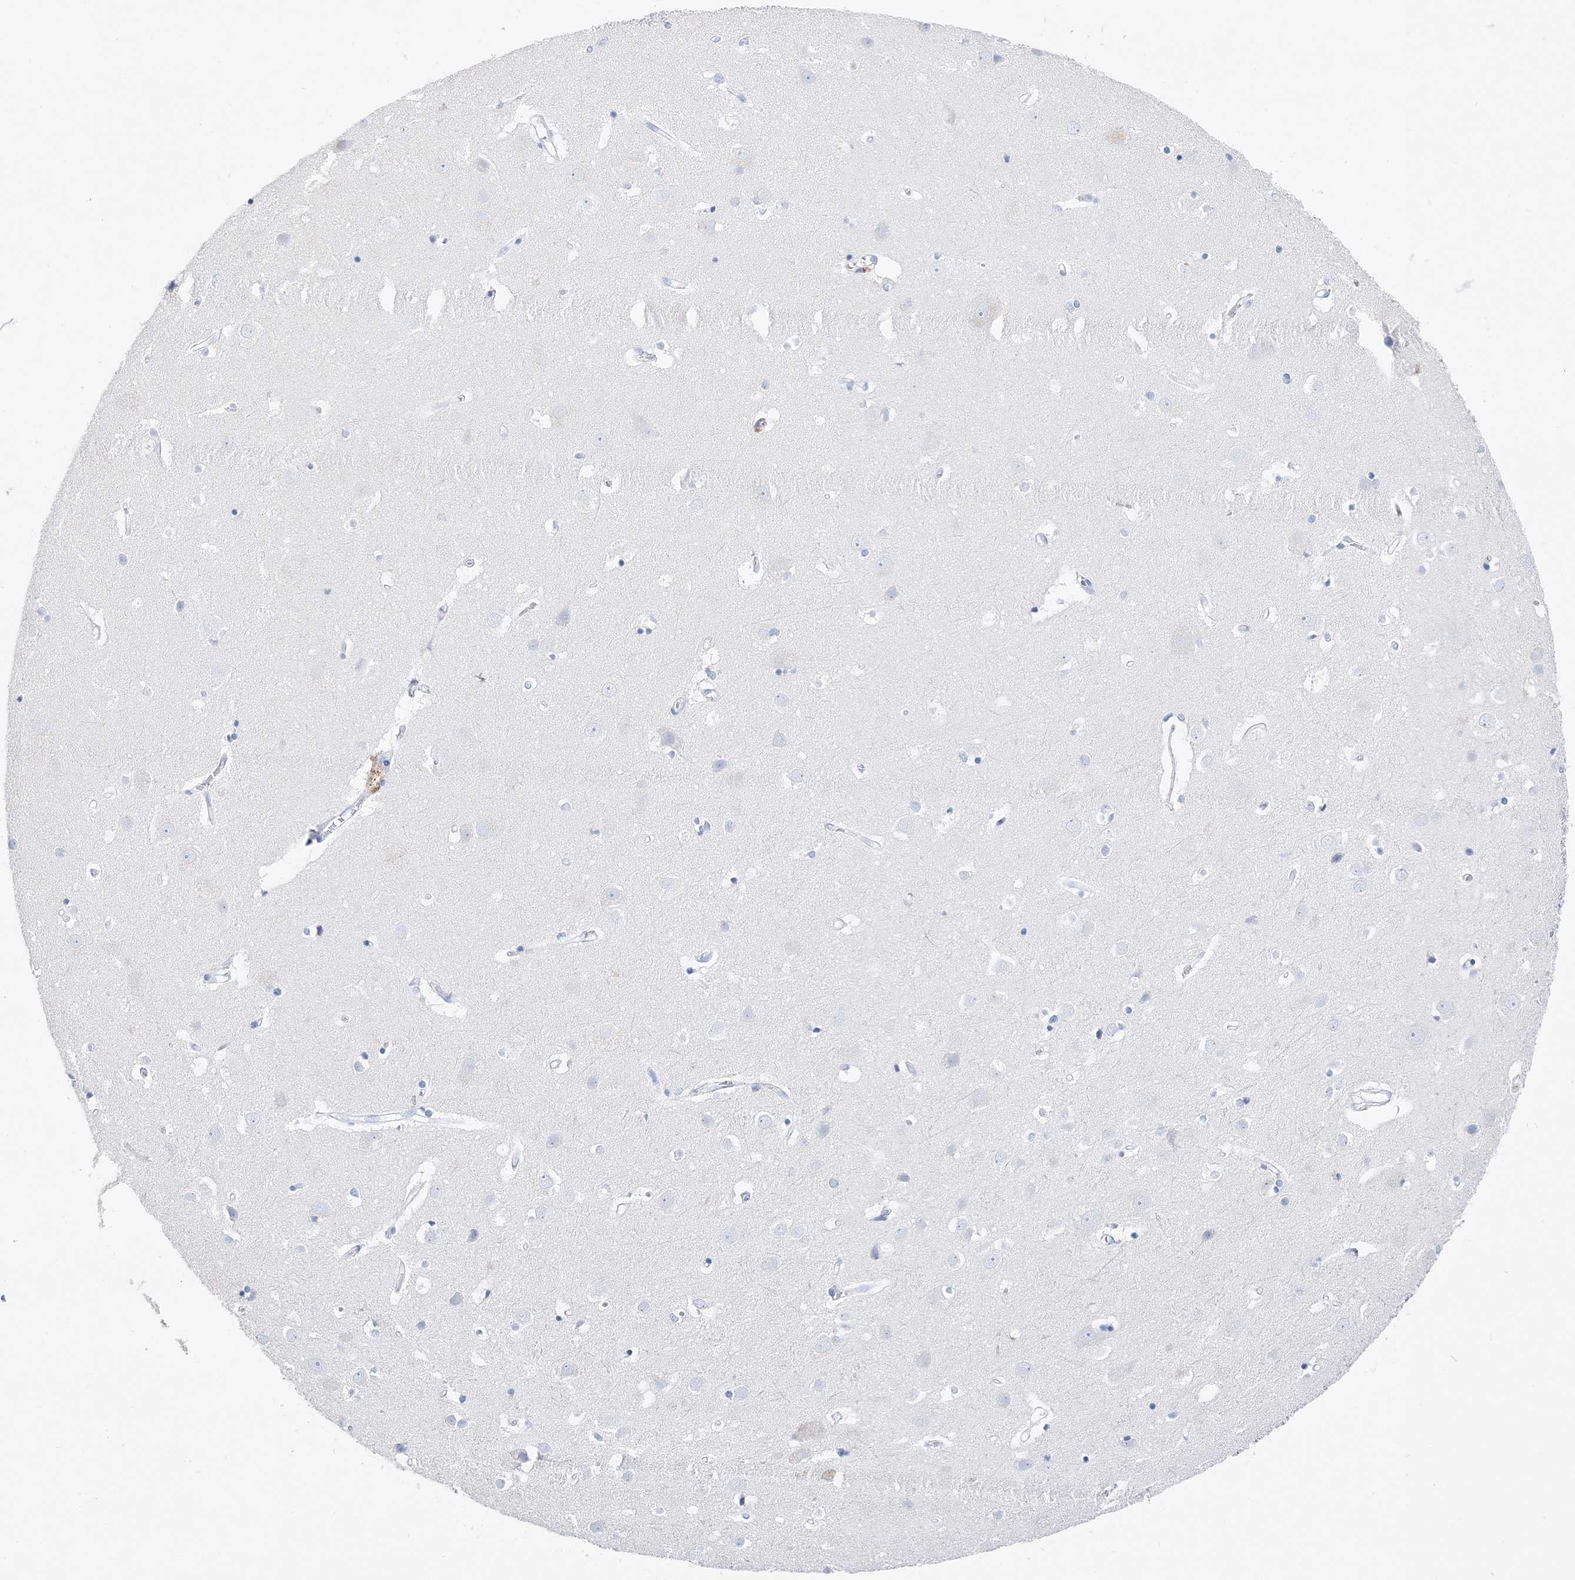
{"staining": {"intensity": "negative", "quantity": "none", "location": "none"}, "tissue": "cerebral cortex", "cell_type": "Endothelial cells", "image_type": "normal", "snomed": [{"axis": "morphology", "description": "Normal tissue, NOS"}, {"axis": "topography", "description": "Cerebral cortex"}], "caption": "High power microscopy photomicrograph of an immunohistochemistry (IHC) micrograph of normal cerebral cortex, revealing no significant staining in endothelial cells. (DAB (3,3'-diaminobenzidine) IHC, high magnification).", "gene": "TSPYL6", "patient": {"sex": "male", "age": 54}}